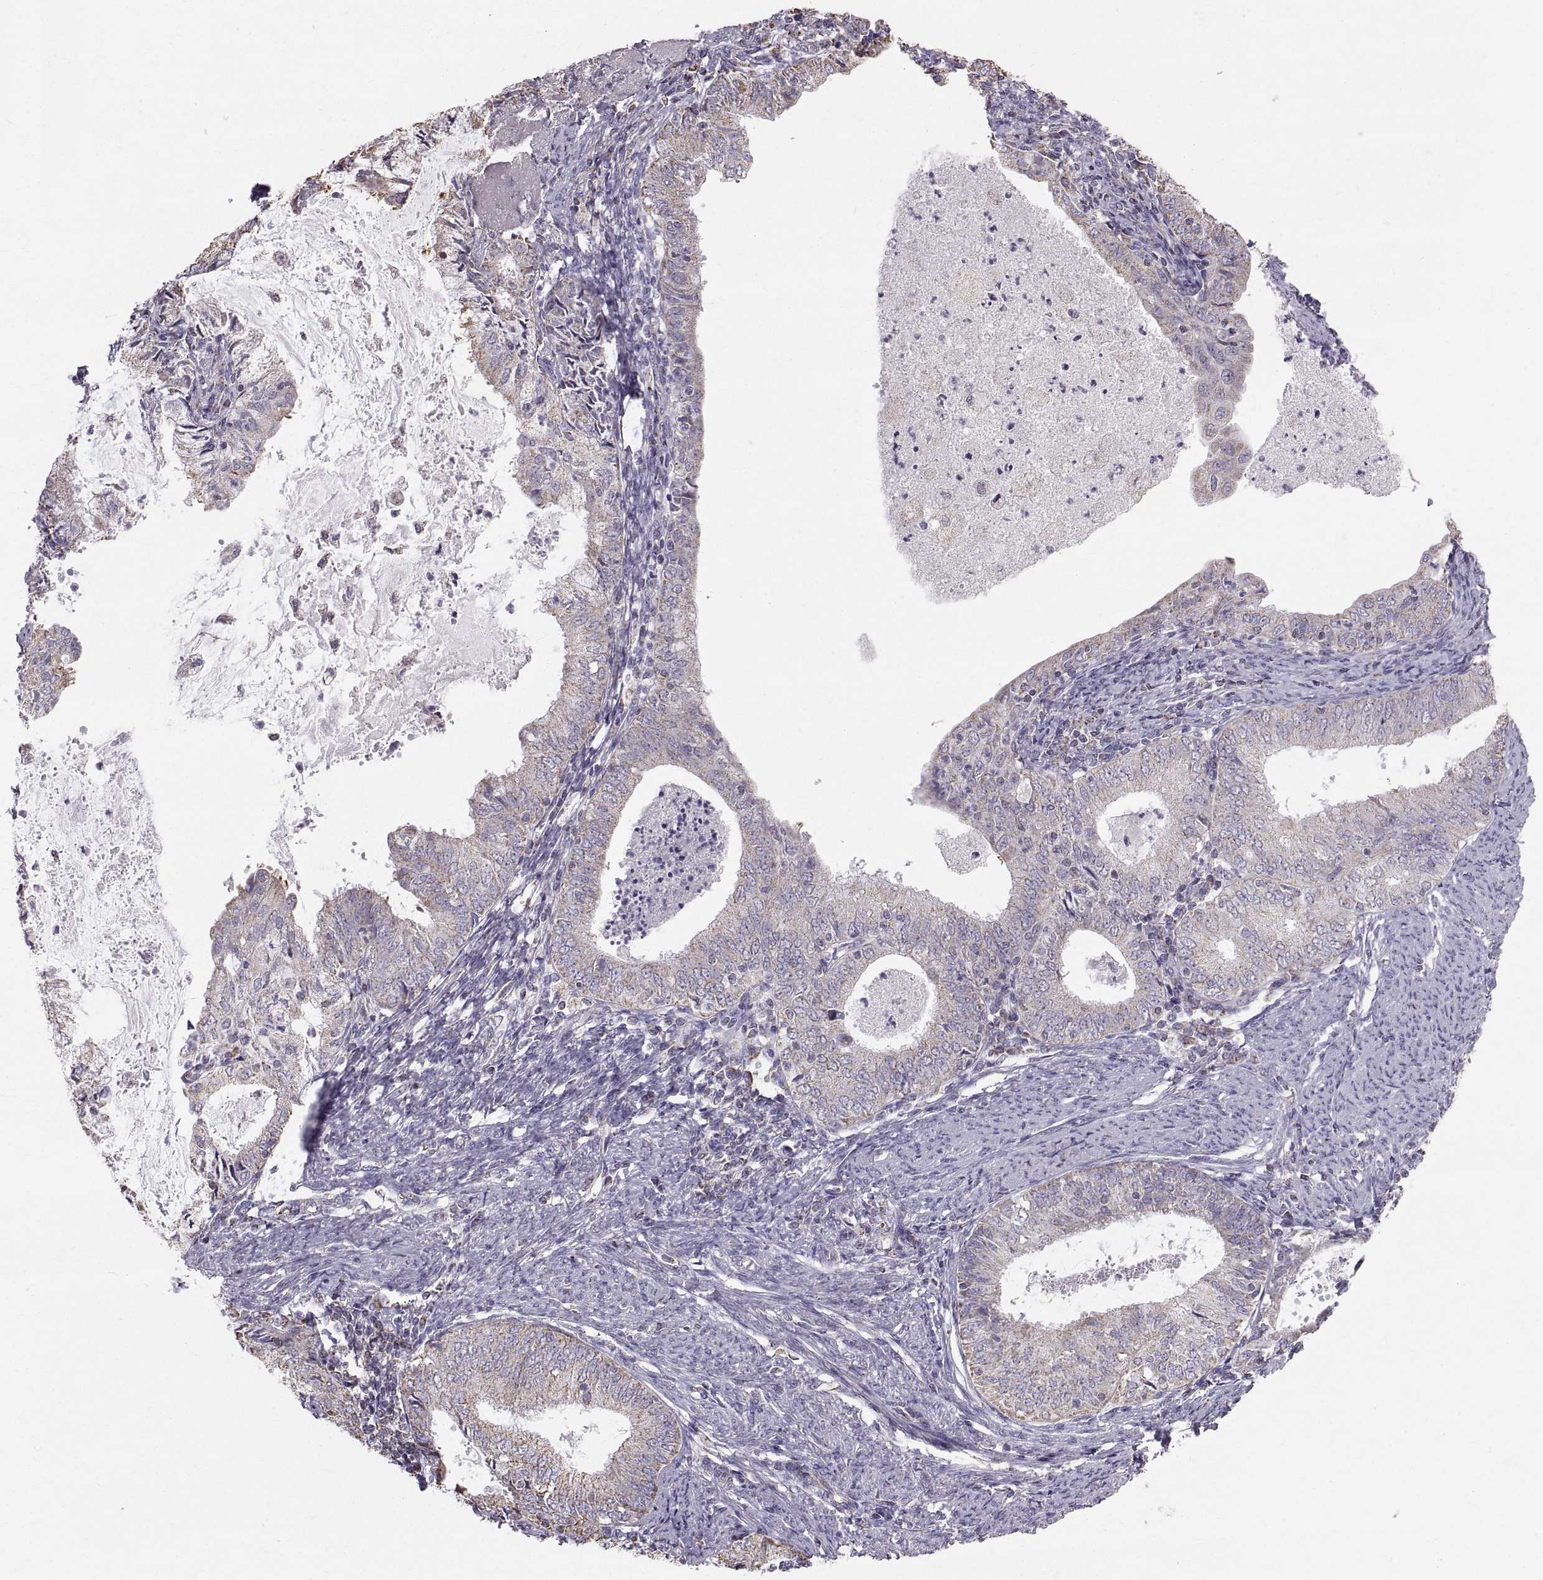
{"staining": {"intensity": "weak", "quantity": "<25%", "location": "cytoplasmic/membranous"}, "tissue": "endometrial cancer", "cell_type": "Tumor cells", "image_type": "cancer", "snomed": [{"axis": "morphology", "description": "Adenocarcinoma, NOS"}, {"axis": "topography", "description": "Endometrium"}], "caption": "A high-resolution histopathology image shows IHC staining of endometrial cancer (adenocarcinoma), which shows no significant expression in tumor cells.", "gene": "STMND1", "patient": {"sex": "female", "age": 57}}